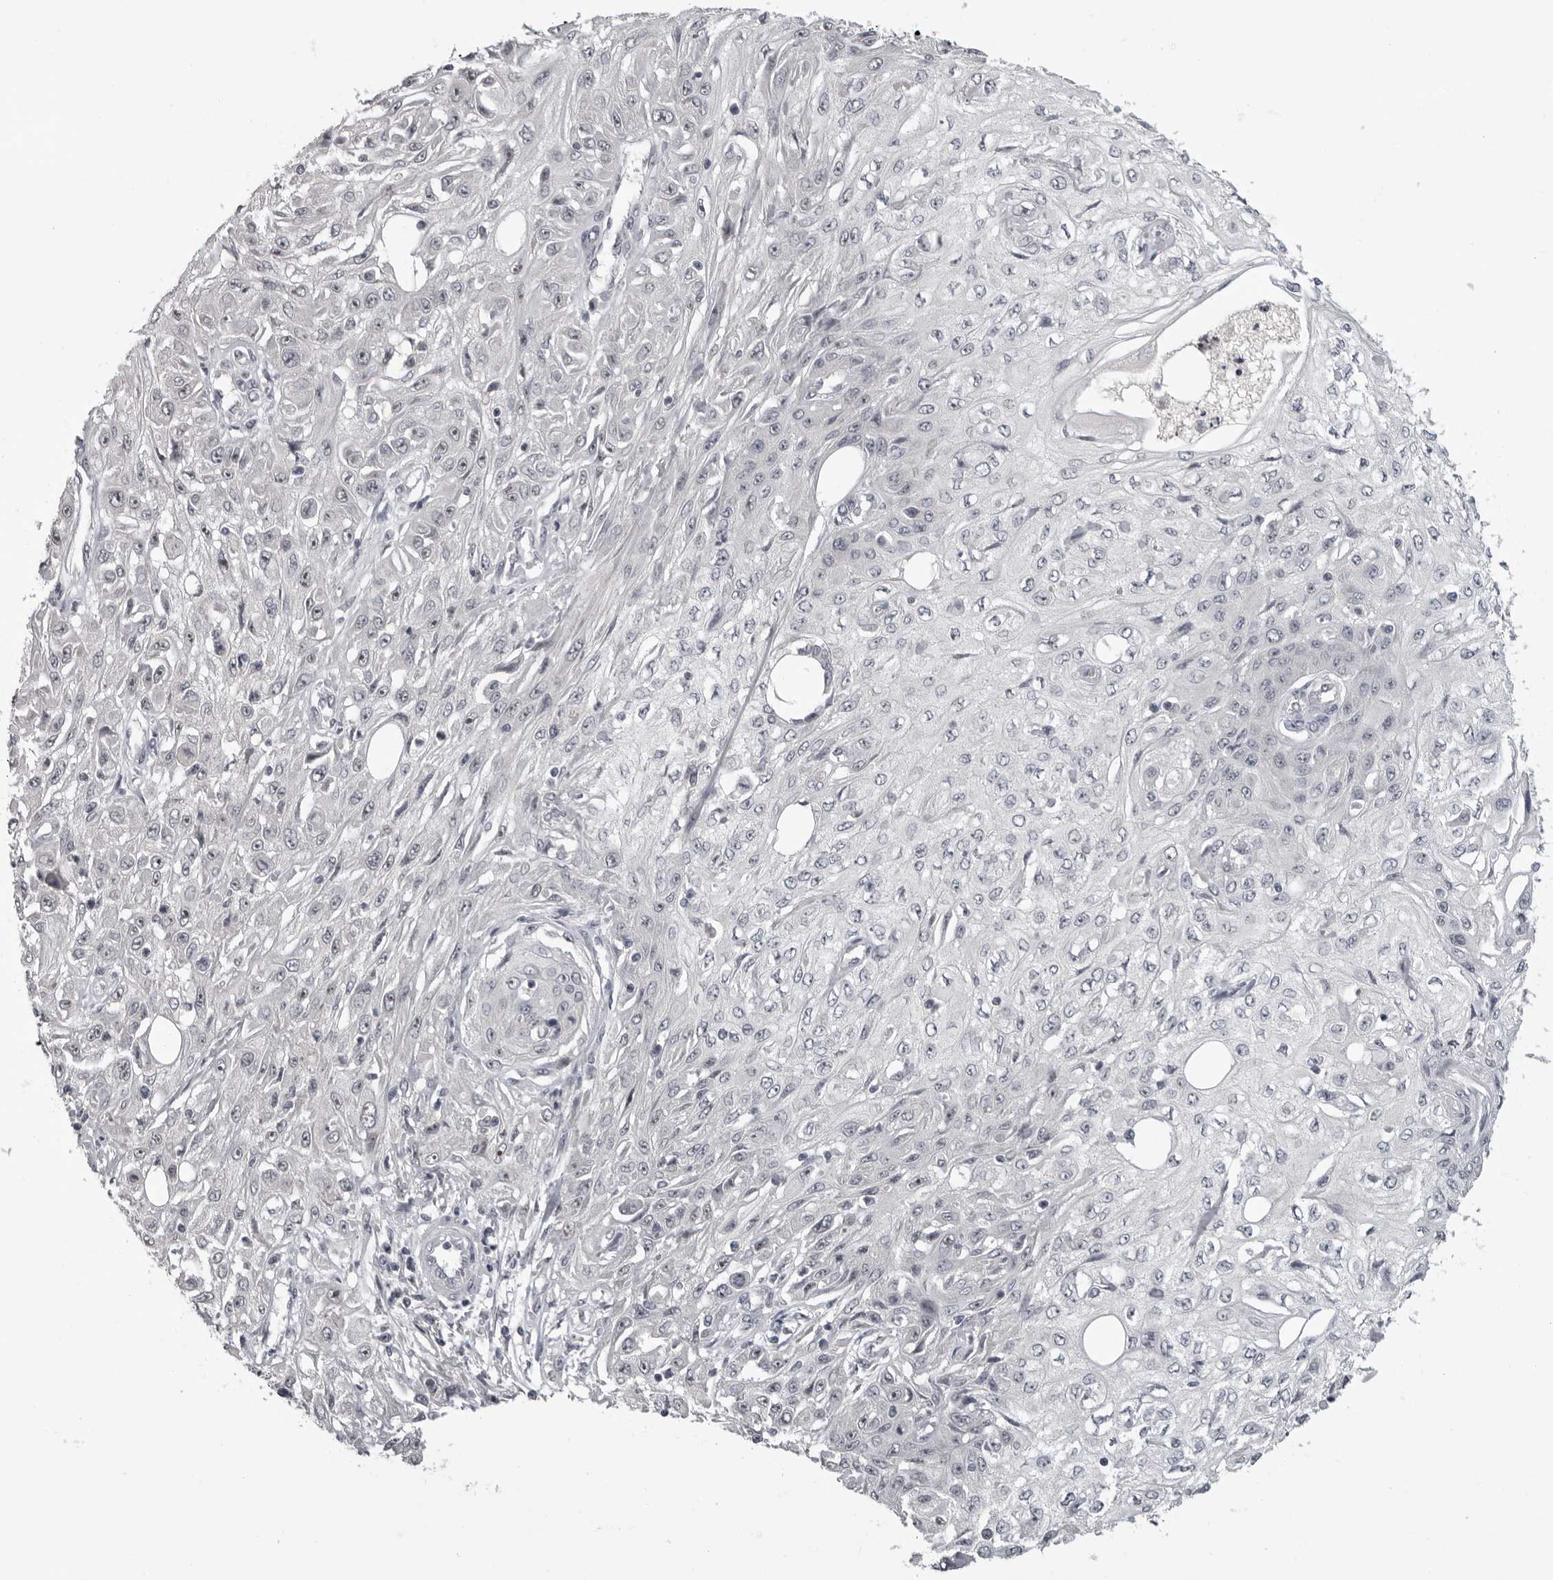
{"staining": {"intensity": "negative", "quantity": "none", "location": "none"}, "tissue": "skin cancer", "cell_type": "Tumor cells", "image_type": "cancer", "snomed": [{"axis": "morphology", "description": "Squamous cell carcinoma, NOS"}, {"axis": "morphology", "description": "Squamous cell carcinoma, metastatic, NOS"}, {"axis": "topography", "description": "Skin"}, {"axis": "topography", "description": "Lymph node"}], "caption": "Immunohistochemistry histopathology image of human skin cancer stained for a protein (brown), which exhibits no expression in tumor cells.", "gene": "MRTO4", "patient": {"sex": "male", "age": 75}}